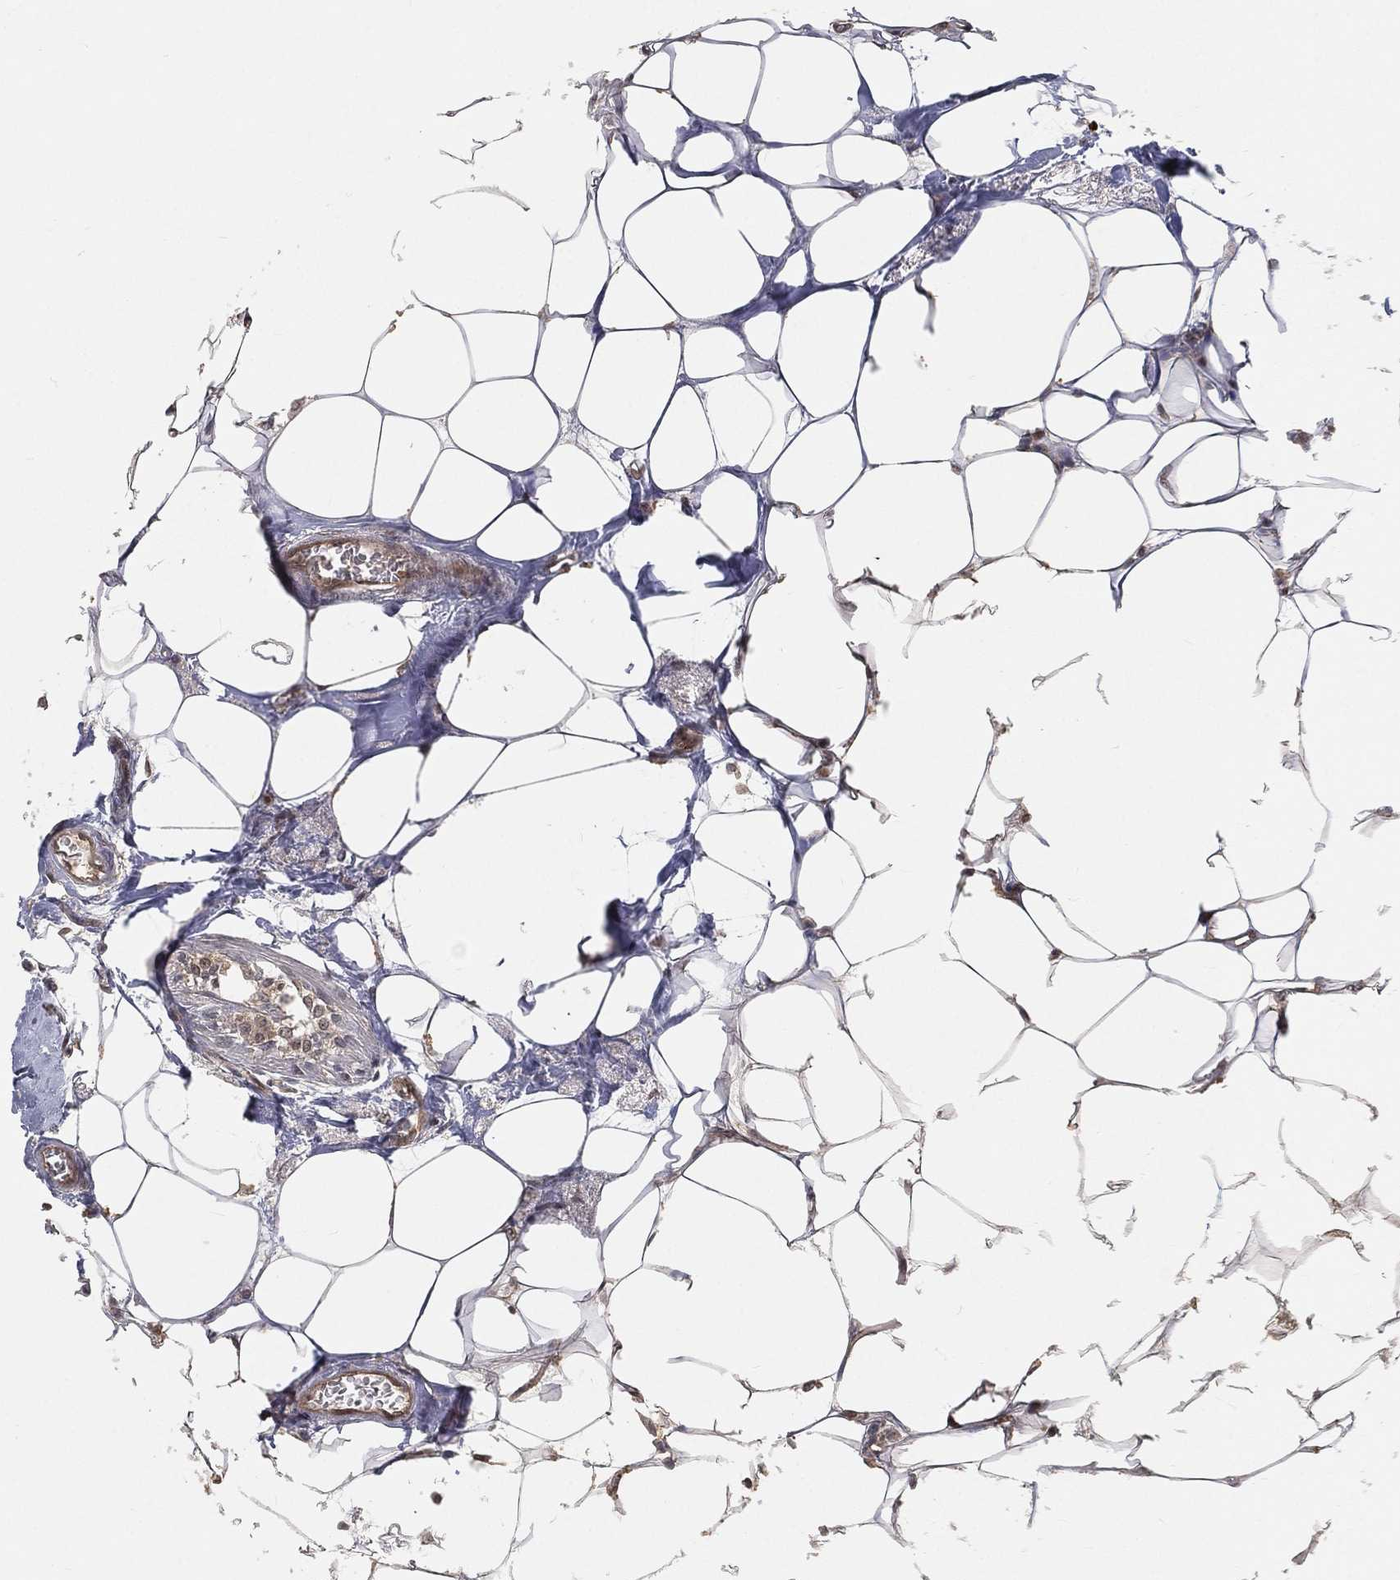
{"staining": {"intensity": "negative", "quantity": "none", "location": "none"}, "tissue": "breast cancer", "cell_type": "Tumor cells", "image_type": "cancer", "snomed": [{"axis": "morphology", "description": "Duct carcinoma"}, {"axis": "topography", "description": "Breast"}], "caption": "Breast cancer (intraductal carcinoma) was stained to show a protein in brown. There is no significant positivity in tumor cells. (Immunohistochemistry (ihc), brightfield microscopy, high magnification).", "gene": "MAPK1", "patient": {"sex": "female", "age": 83}}